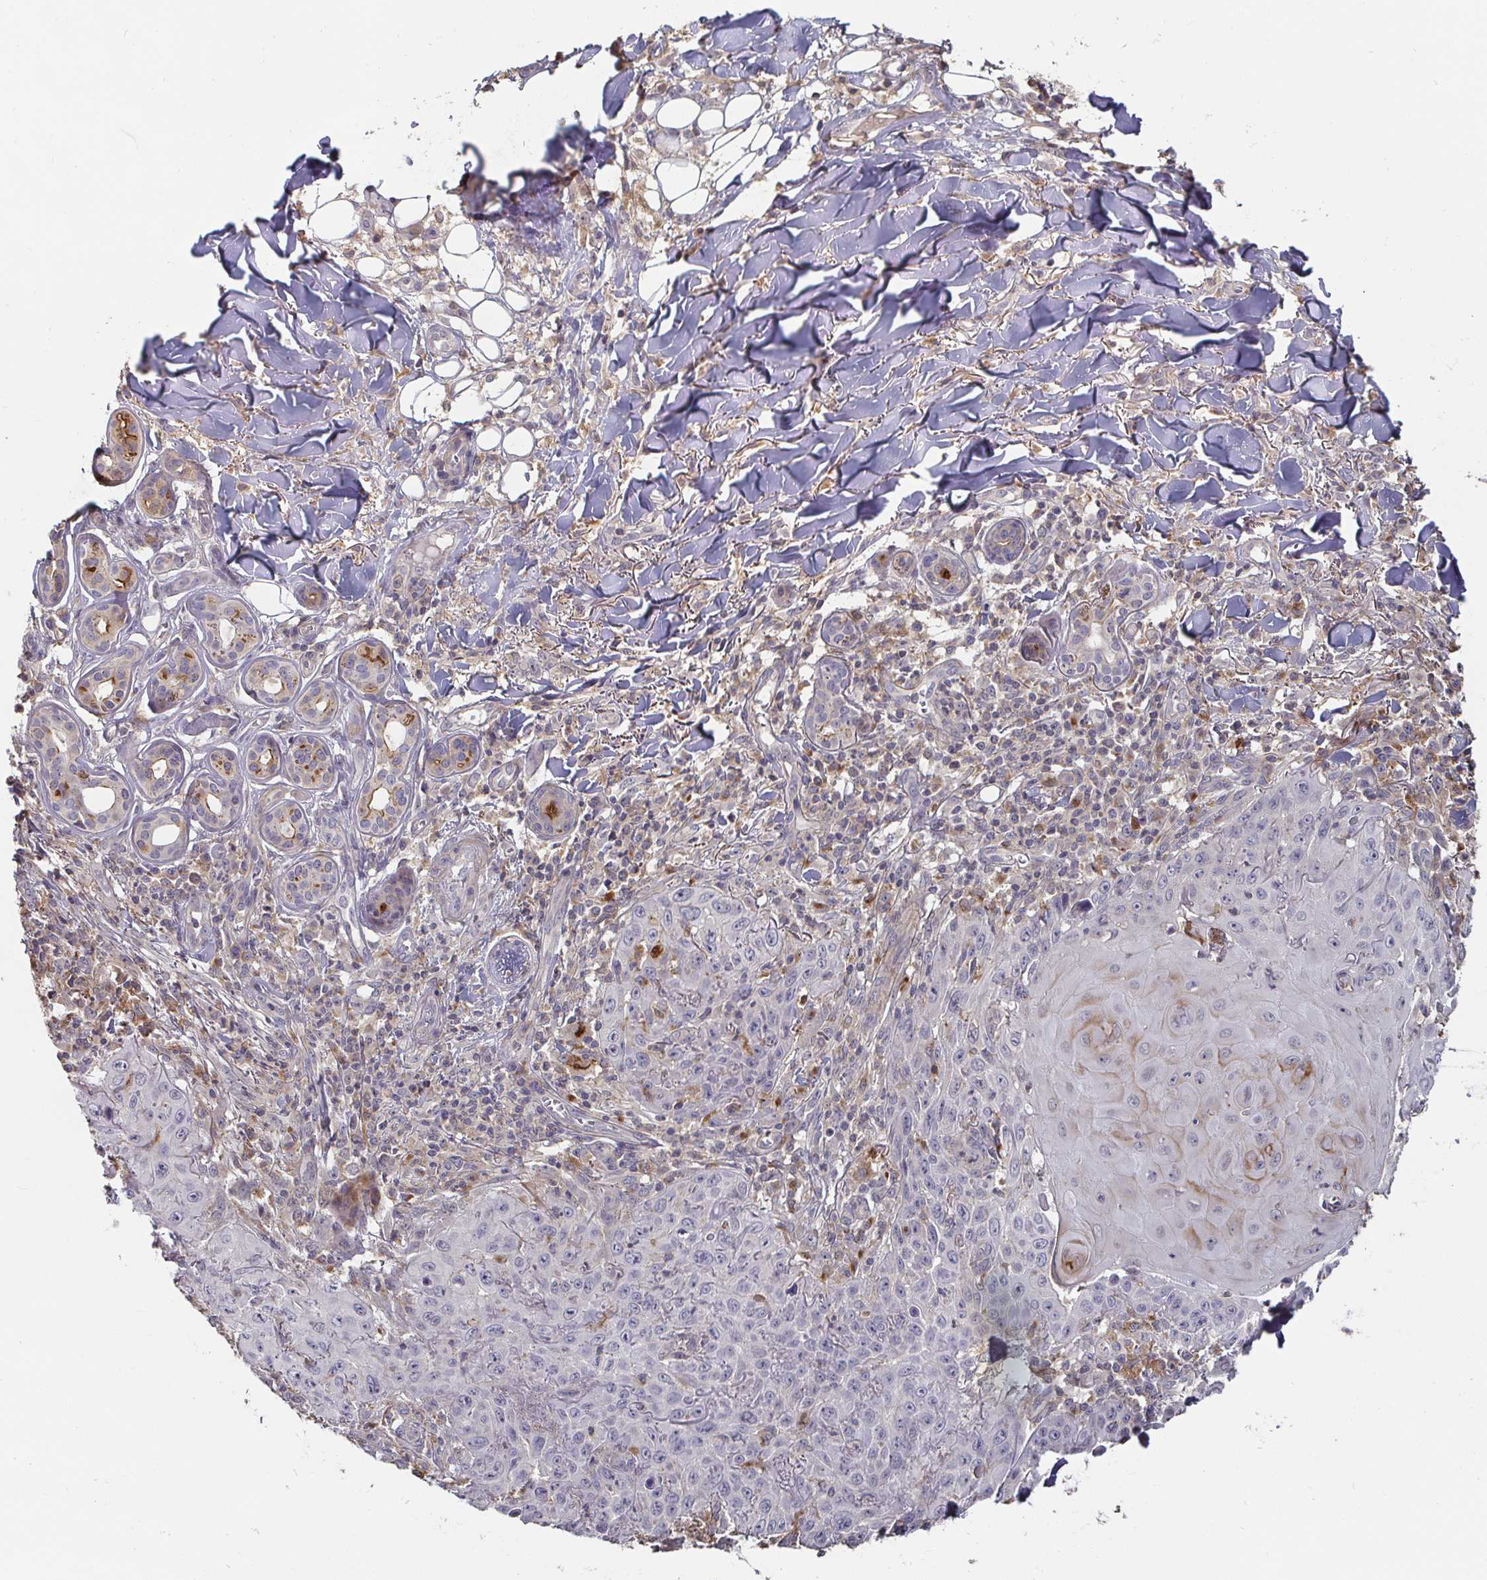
{"staining": {"intensity": "negative", "quantity": "none", "location": "none"}, "tissue": "skin cancer", "cell_type": "Tumor cells", "image_type": "cancer", "snomed": [{"axis": "morphology", "description": "Squamous cell carcinoma, NOS"}, {"axis": "topography", "description": "Skin"}], "caption": "There is no significant expression in tumor cells of skin cancer (squamous cell carcinoma).", "gene": "CDH18", "patient": {"sex": "male", "age": 75}}